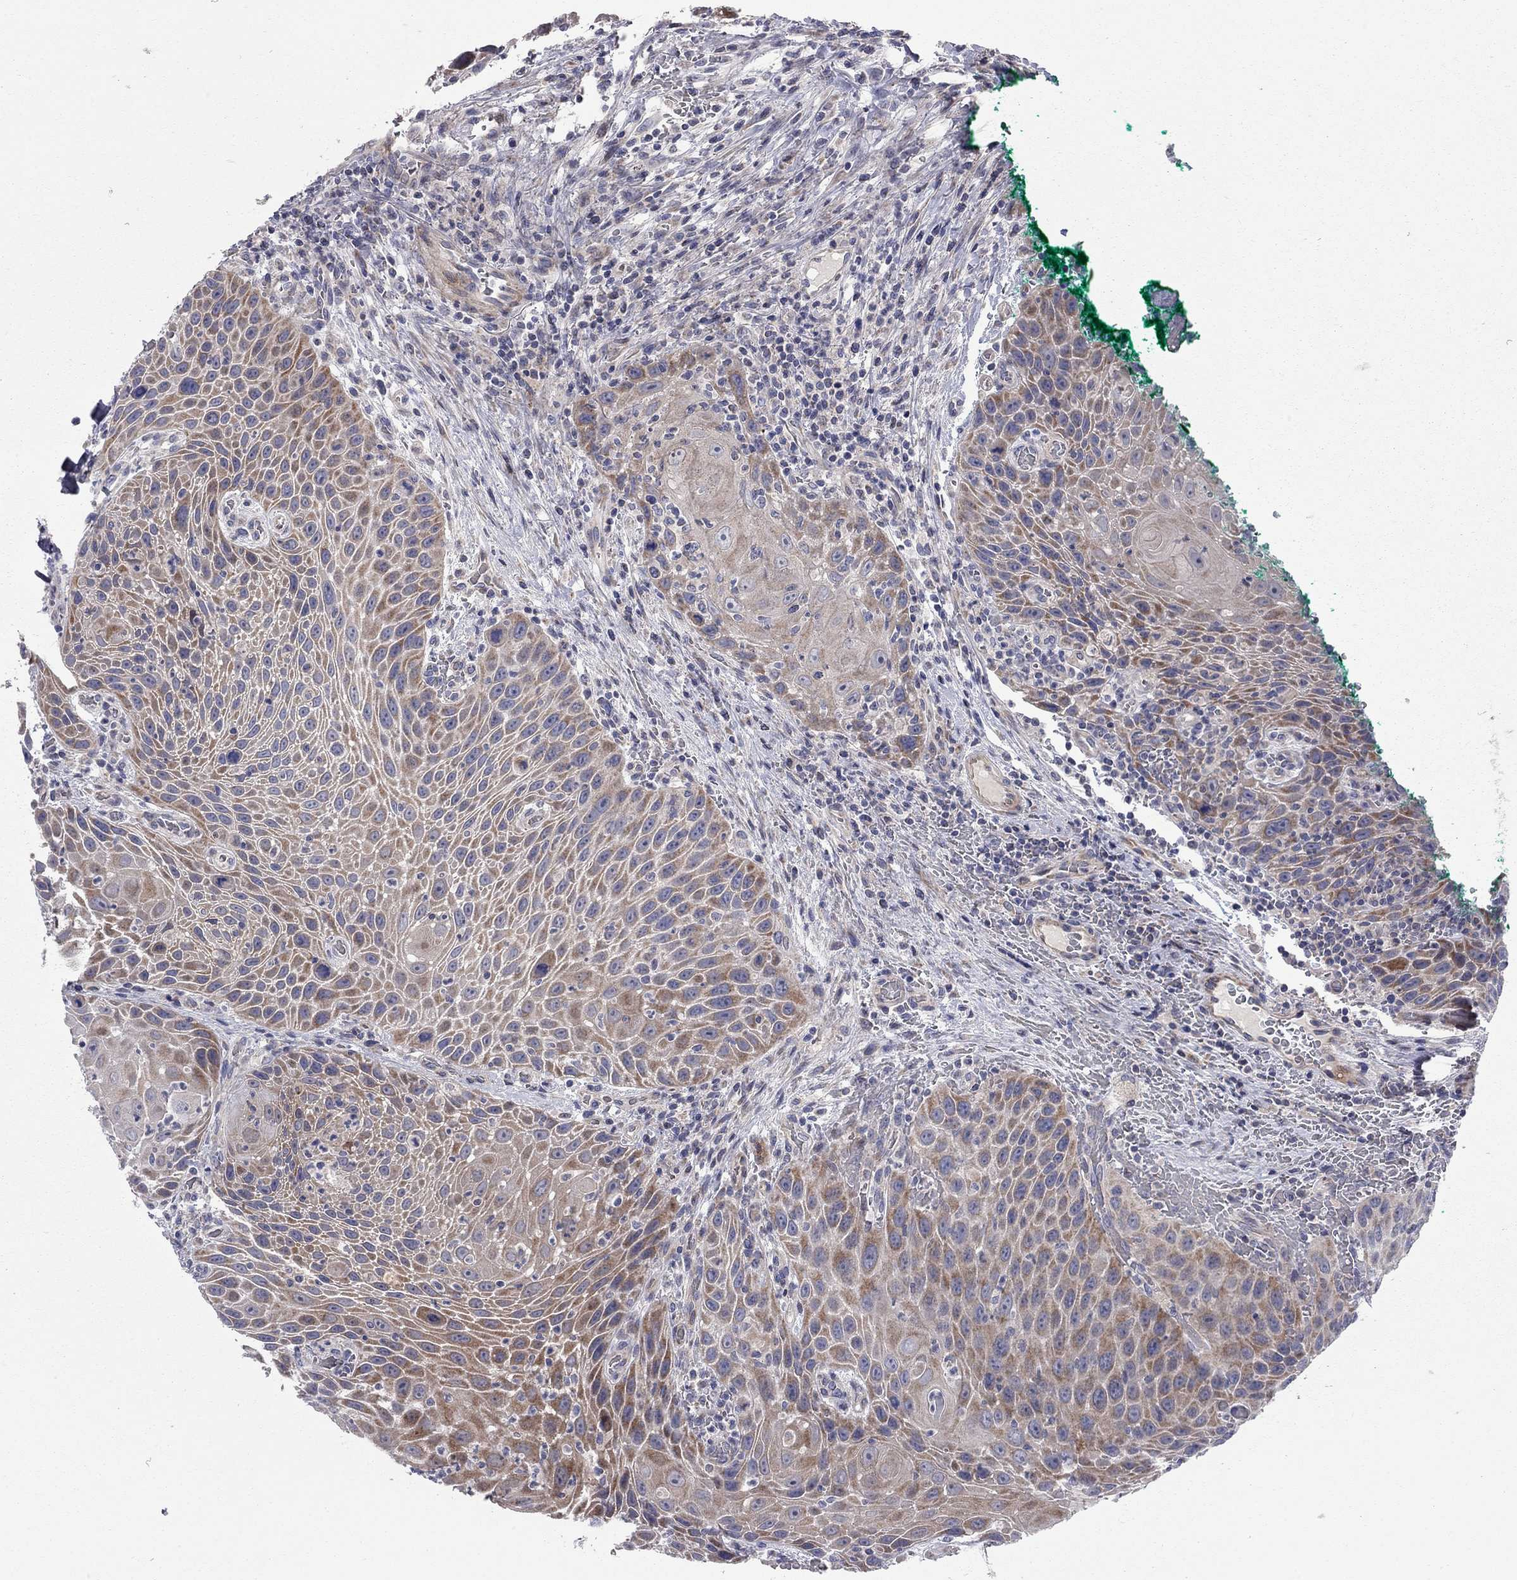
{"staining": {"intensity": "moderate", "quantity": ">75%", "location": "cytoplasmic/membranous"}, "tissue": "head and neck cancer", "cell_type": "Tumor cells", "image_type": "cancer", "snomed": [{"axis": "morphology", "description": "Squamous cell carcinoma, NOS"}, {"axis": "topography", "description": "Head-Neck"}], "caption": "Immunohistochemical staining of head and neck squamous cell carcinoma displays medium levels of moderate cytoplasmic/membranous staining in about >75% of tumor cells.", "gene": "KANSL1L", "patient": {"sex": "male", "age": 69}}